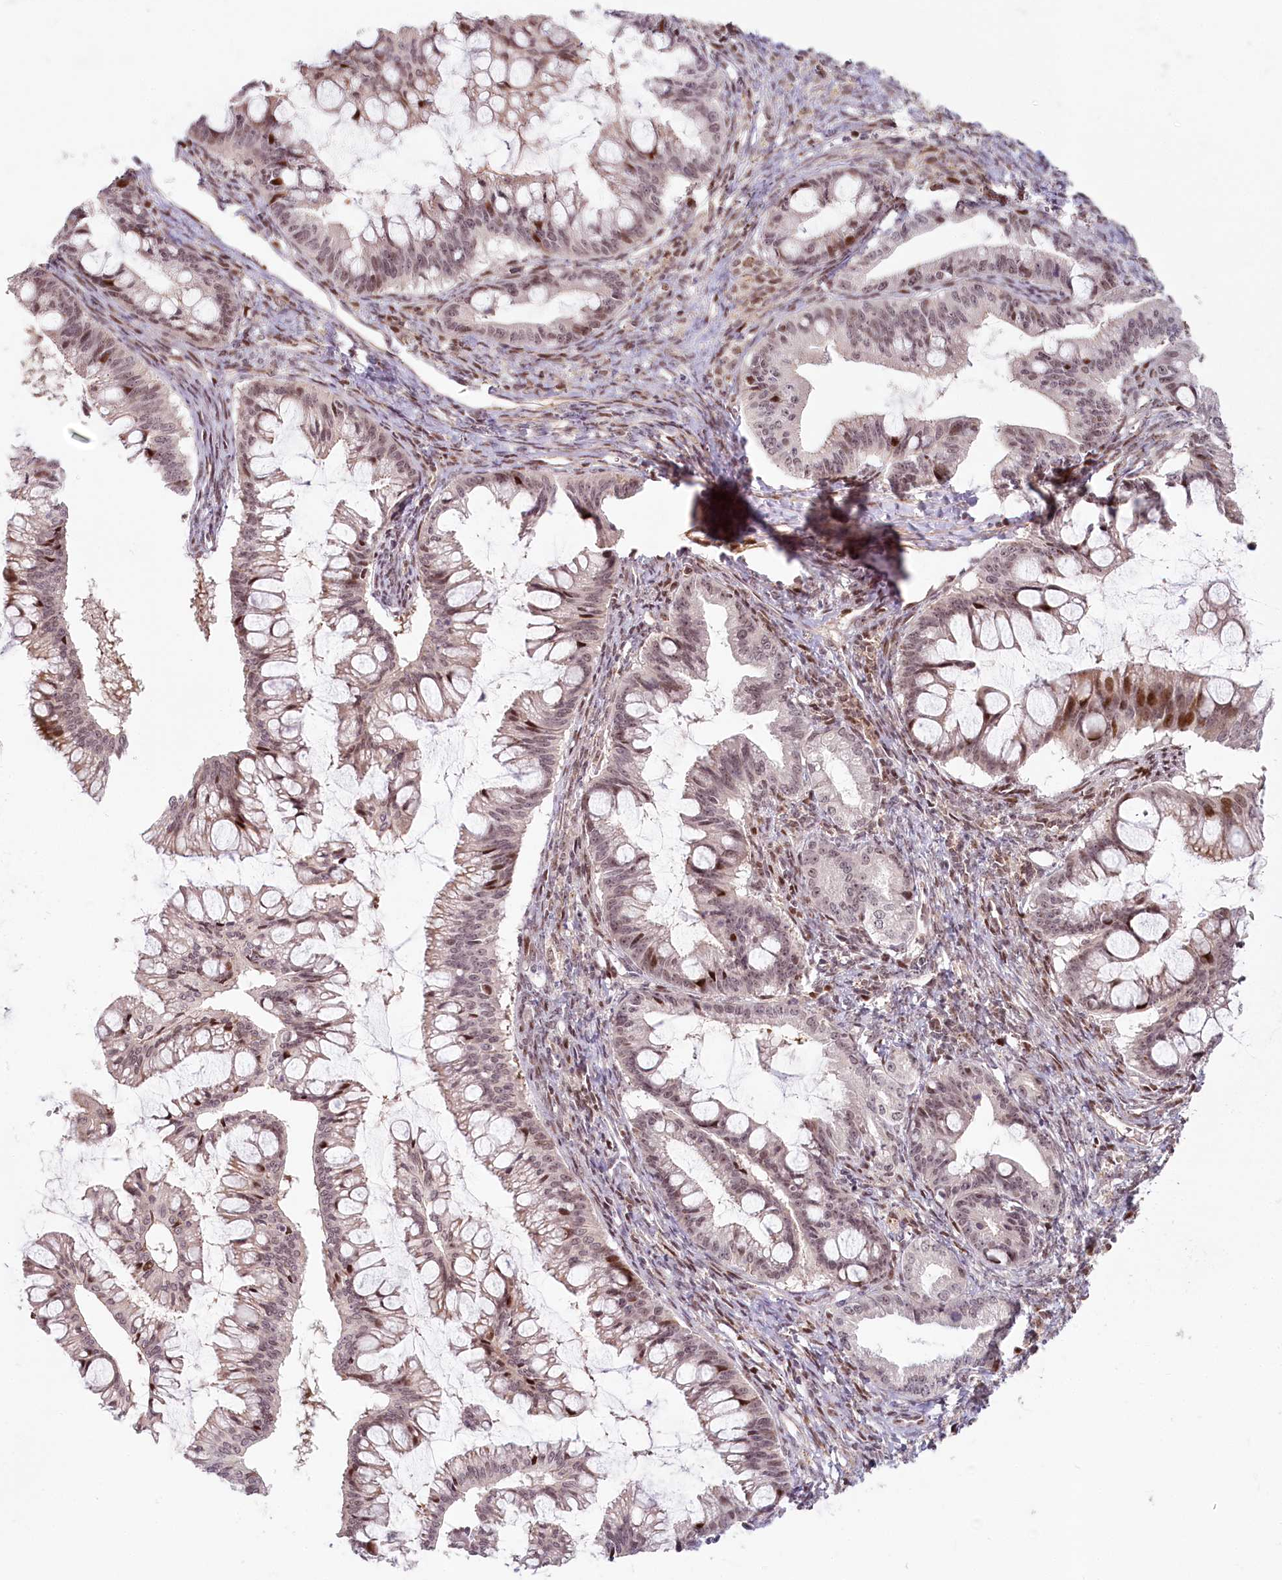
{"staining": {"intensity": "moderate", "quantity": "25%-75%", "location": "nuclear"}, "tissue": "ovarian cancer", "cell_type": "Tumor cells", "image_type": "cancer", "snomed": [{"axis": "morphology", "description": "Cystadenocarcinoma, mucinous, NOS"}, {"axis": "topography", "description": "Ovary"}], "caption": "Mucinous cystadenocarcinoma (ovarian) stained with a protein marker displays moderate staining in tumor cells.", "gene": "FAM204A", "patient": {"sex": "female", "age": 73}}